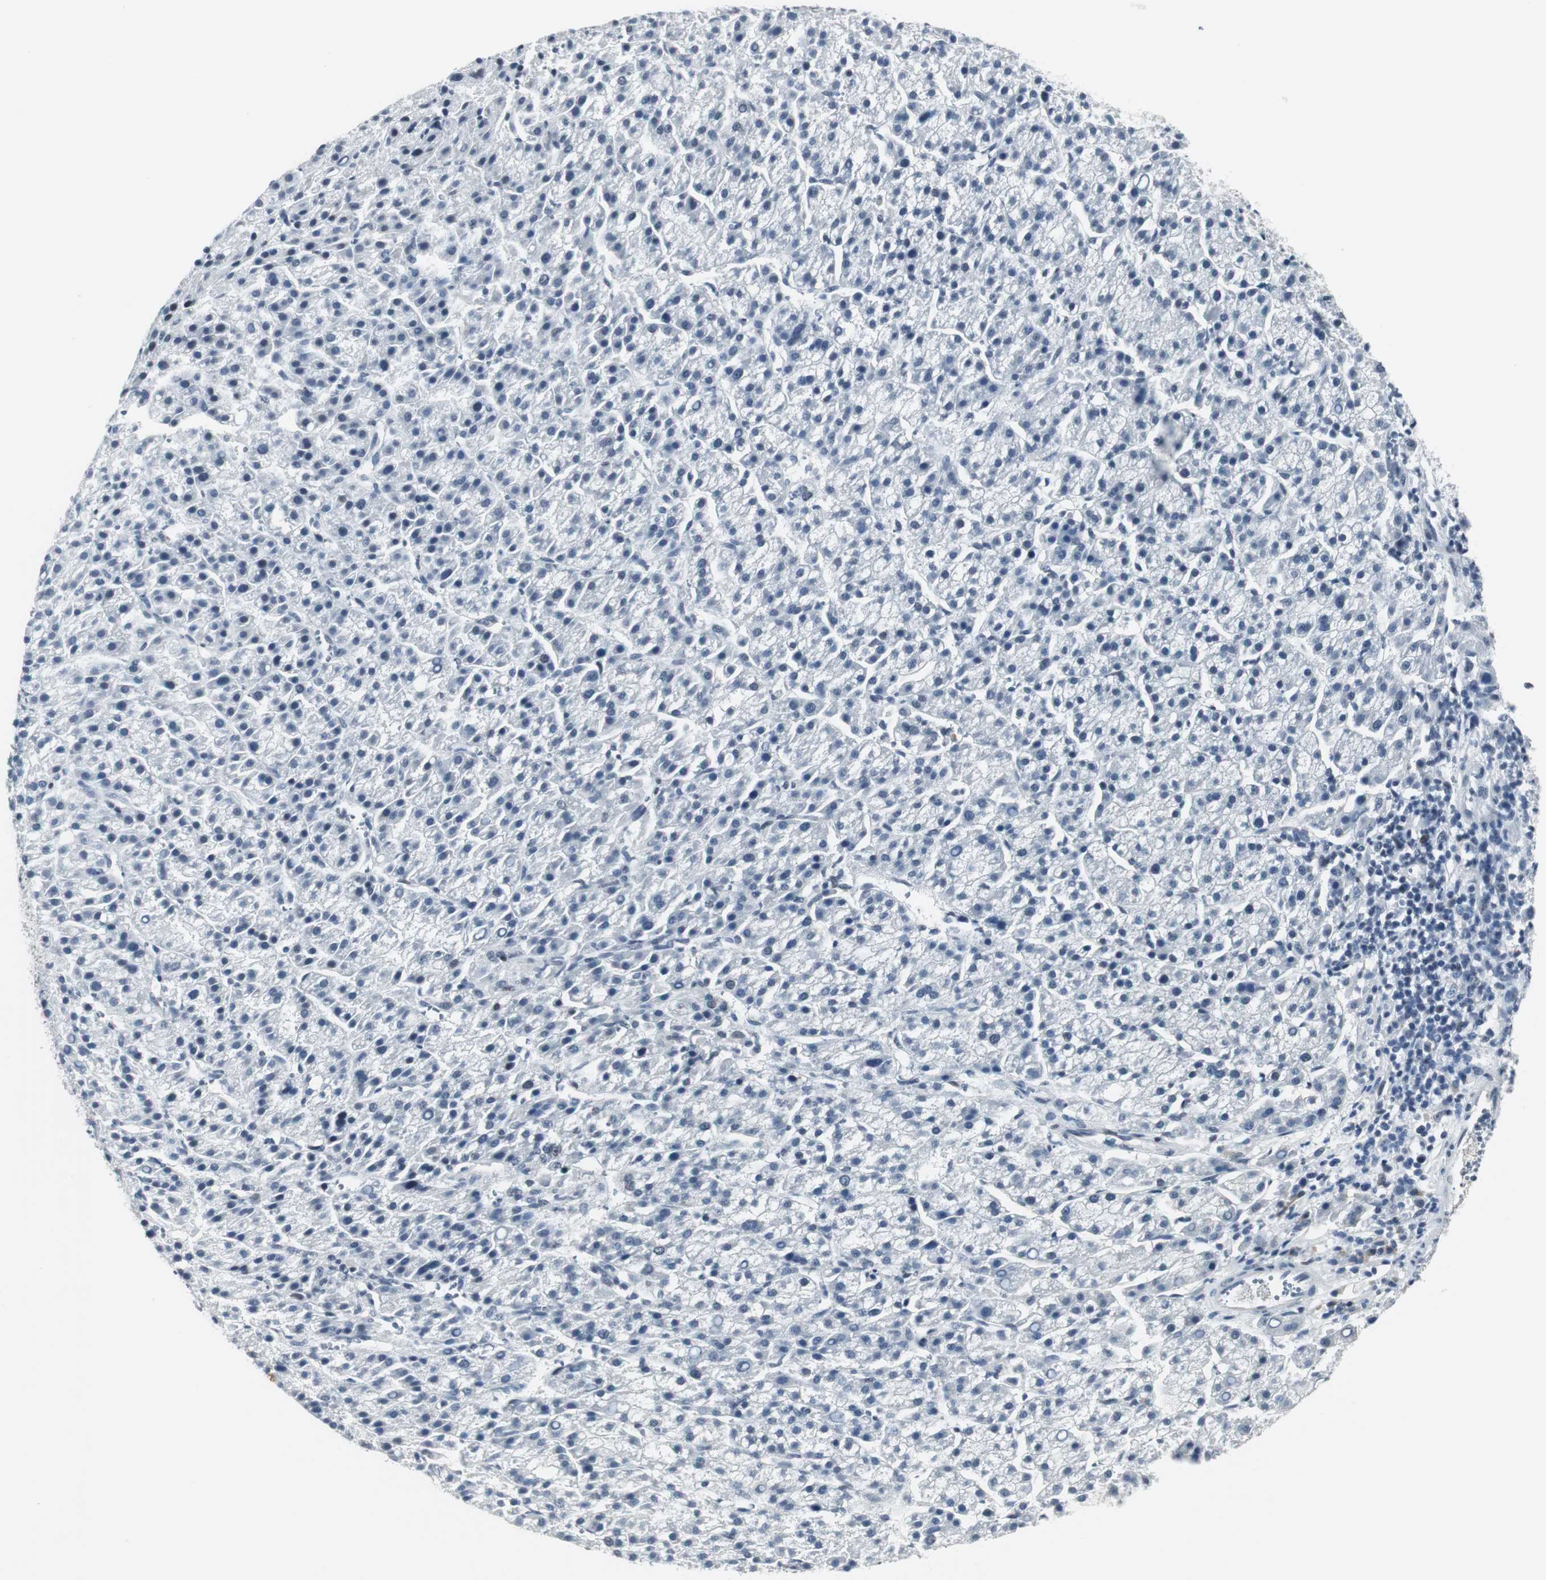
{"staining": {"intensity": "negative", "quantity": "none", "location": "none"}, "tissue": "liver cancer", "cell_type": "Tumor cells", "image_type": "cancer", "snomed": [{"axis": "morphology", "description": "Carcinoma, Hepatocellular, NOS"}, {"axis": "topography", "description": "Liver"}], "caption": "Immunohistochemistry histopathology image of liver cancer stained for a protein (brown), which exhibits no positivity in tumor cells.", "gene": "ELK1", "patient": {"sex": "female", "age": 58}}